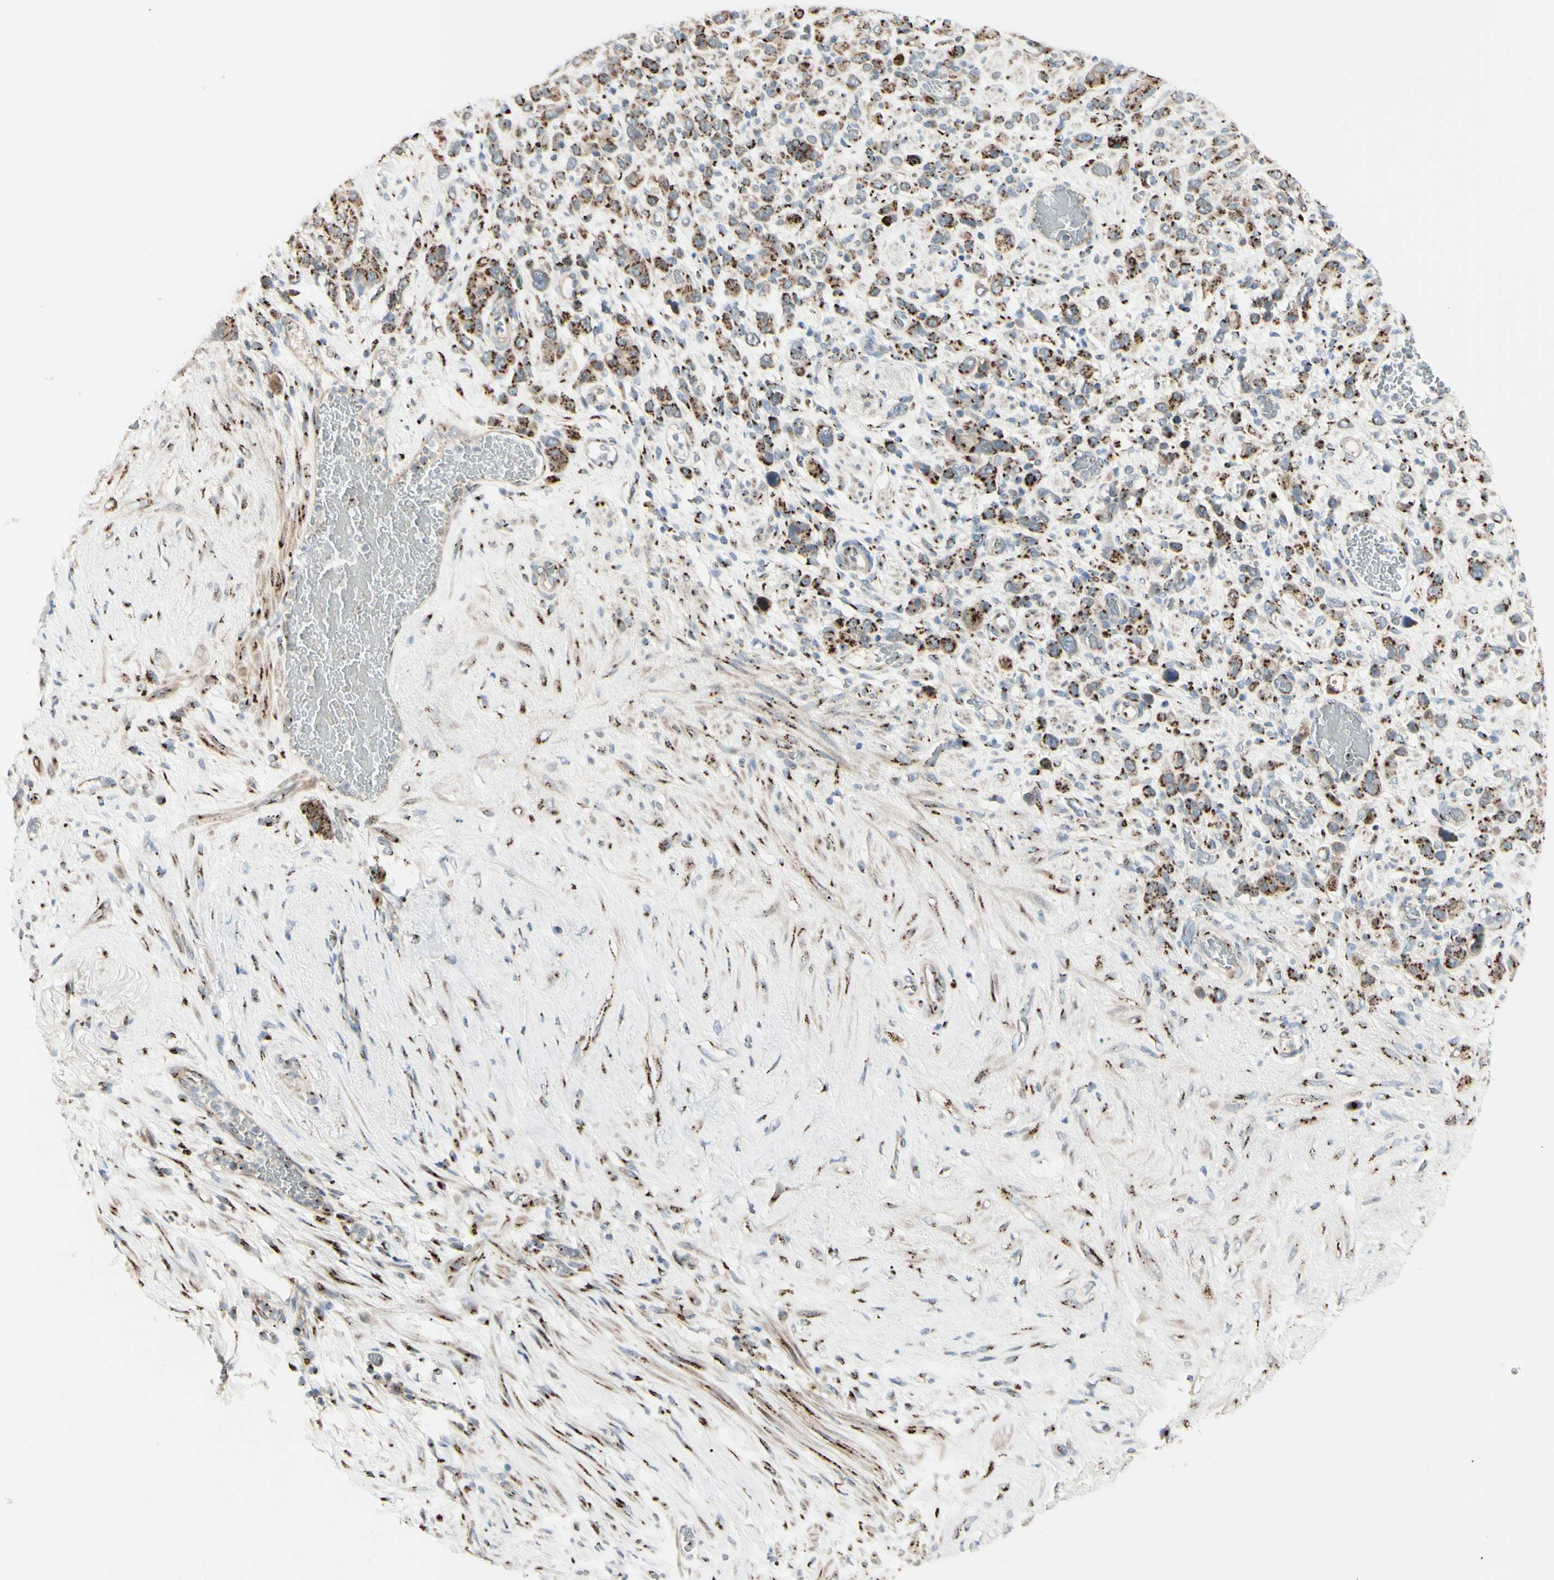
{"staining": {"intensity": "moderate", "quantity": ">75%", "location": "cytoplasmic/membranous"}, "tissue": "stomach cancer", "cell_type": "Tumor cells", "image_type": "cancer", "snomed": [{"axis": "morphology", "description": "Adenocarcinoma, NOS"}, {"axis": "morphology", "description": "Adenocarcinoma, High grade"}, {"axis": "topography", "description": "Stomach, upper"}, {"axis": "topography", "description": "Stomach, lower"}], "caption": "IHC of high-grade adenocarcinoma (stomach) displays medium levels of moderate cytoplasmic/membranous staining in approximately >75% of tumor cells.", "gene": "BPNT2", "patient": {"sex": "female", "age": 65}}